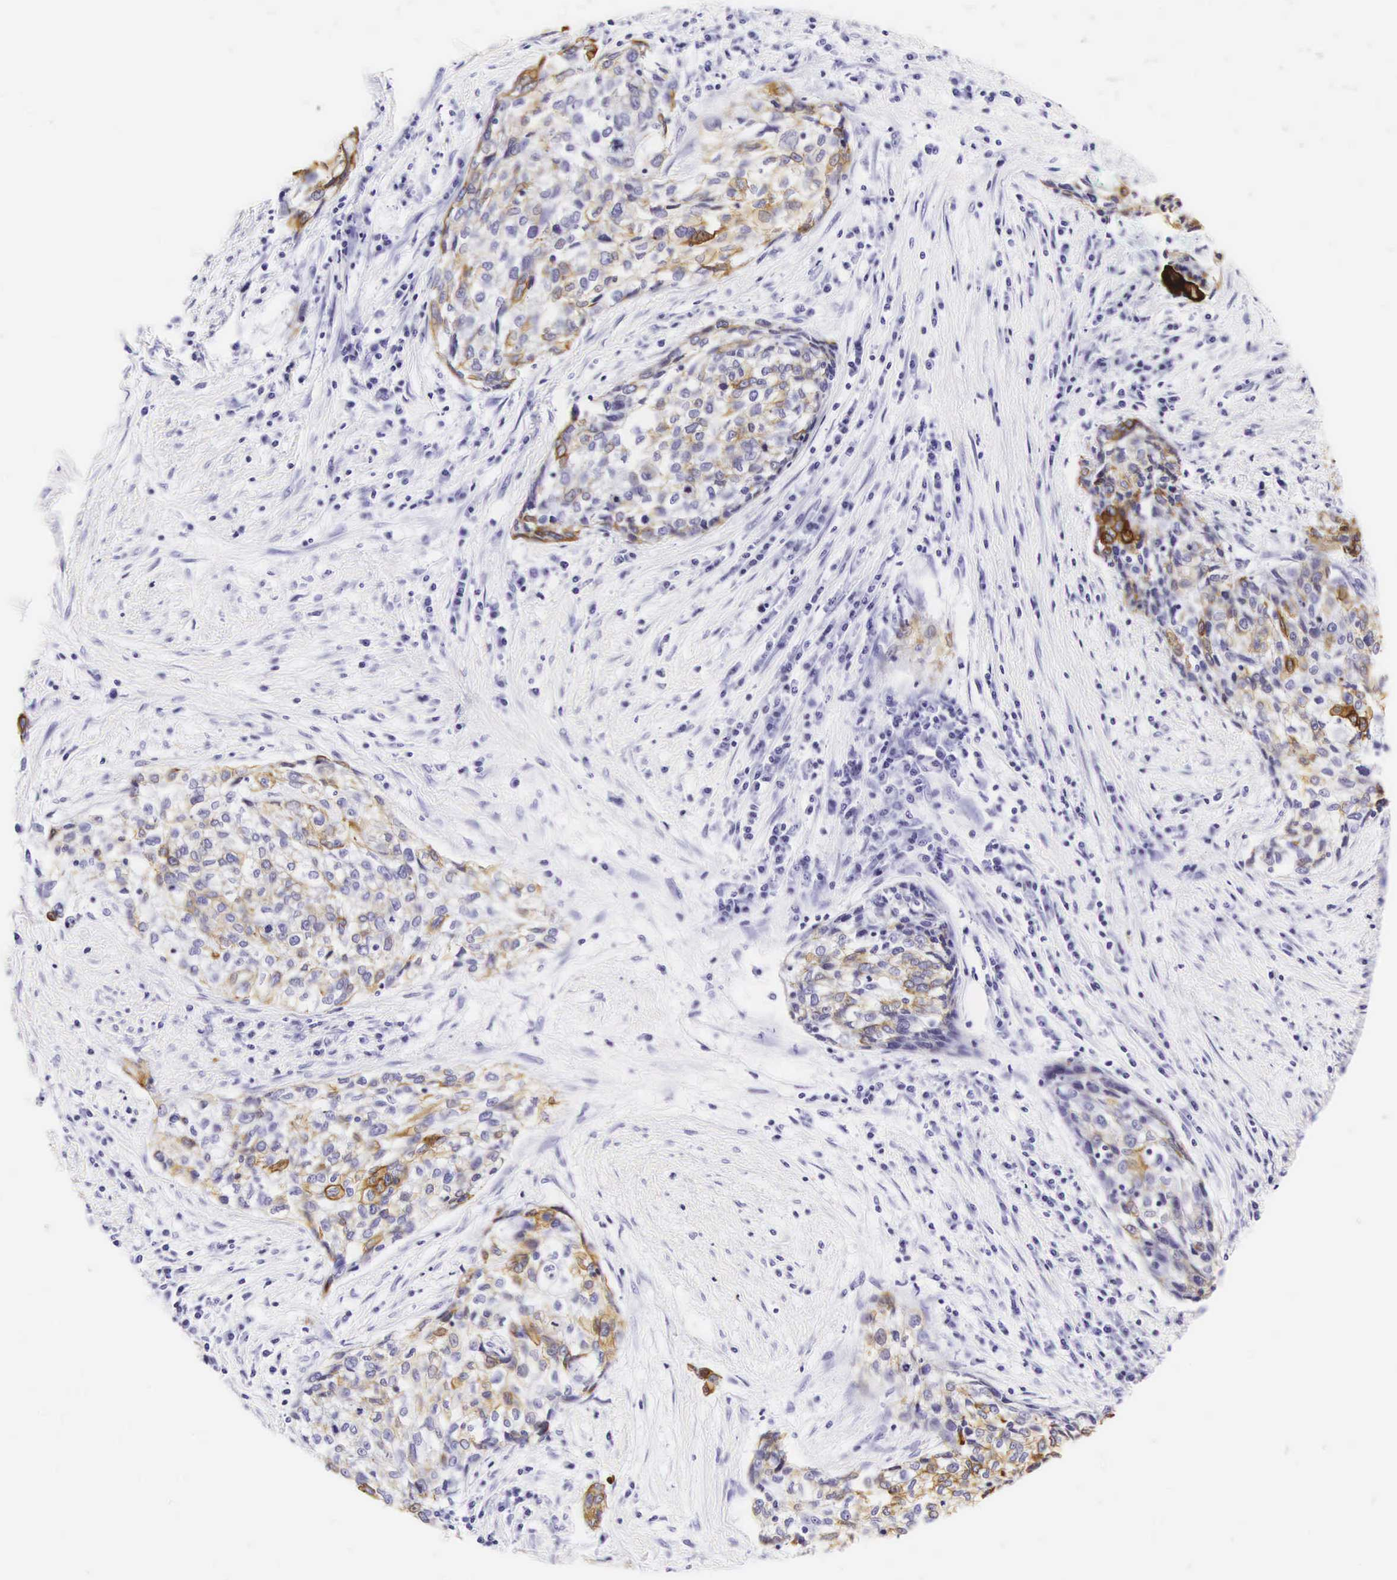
{"staining": {"intensity": "moderate", "quantity": "25%-75%", "location": "cytoplasmic/membranous"}, "tissue": "cervical cancer", "cell_type": "Tumor cells", "image_type": "cancer", "snomed": [{"axis": "morphology", "description": "Squamous cell carcinoma, NOS"}, {"axis": "topography", "description": "Cervix"}], "caption": "Brown immunohistochemical staining in human cervical cancer (squamous cell carcinoma) displays moderate cytoplasmic/membranous positivity in approximately 25%-75% of tumor cells.", "gene": "KRT18", "patient": {"sex": "female", "age": 57}}